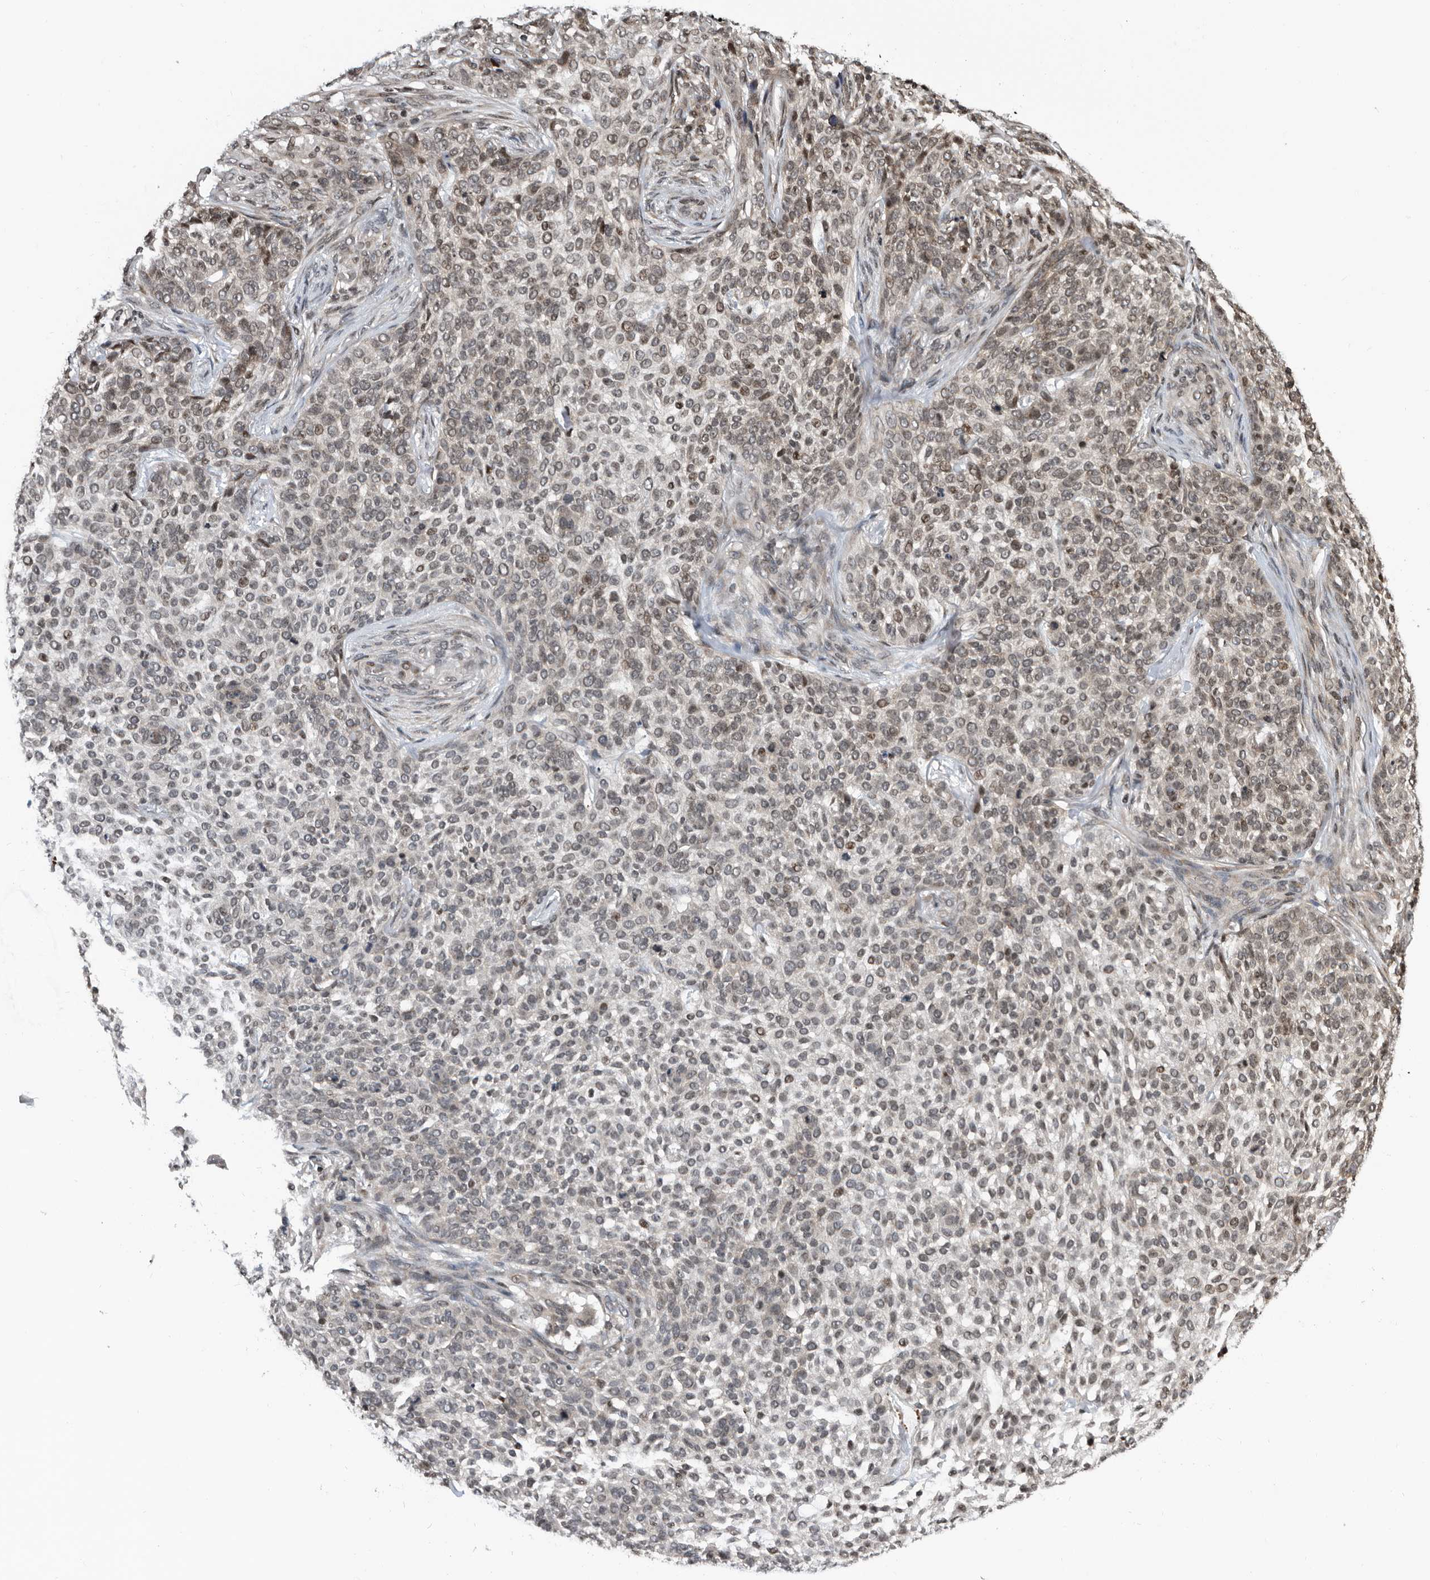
{"staining": {"intensity": "weak", "quantity": "<25%", "location": "nuclear"}, "tissue": "skin cancer", "cell_type": "Tumor cells", "image_type": "cancer", "snomed": [{"axis": "morphology", "description": "Basal cell carcinoma"}, {"axis": "topography", "description": "Skin"}], "caption": "The photomicrograph reveals no staining of tumor cells in skin basal cell carcinoma.", "gene": "SNRNP48", "patient": {"sex": "female", "age": 64}}